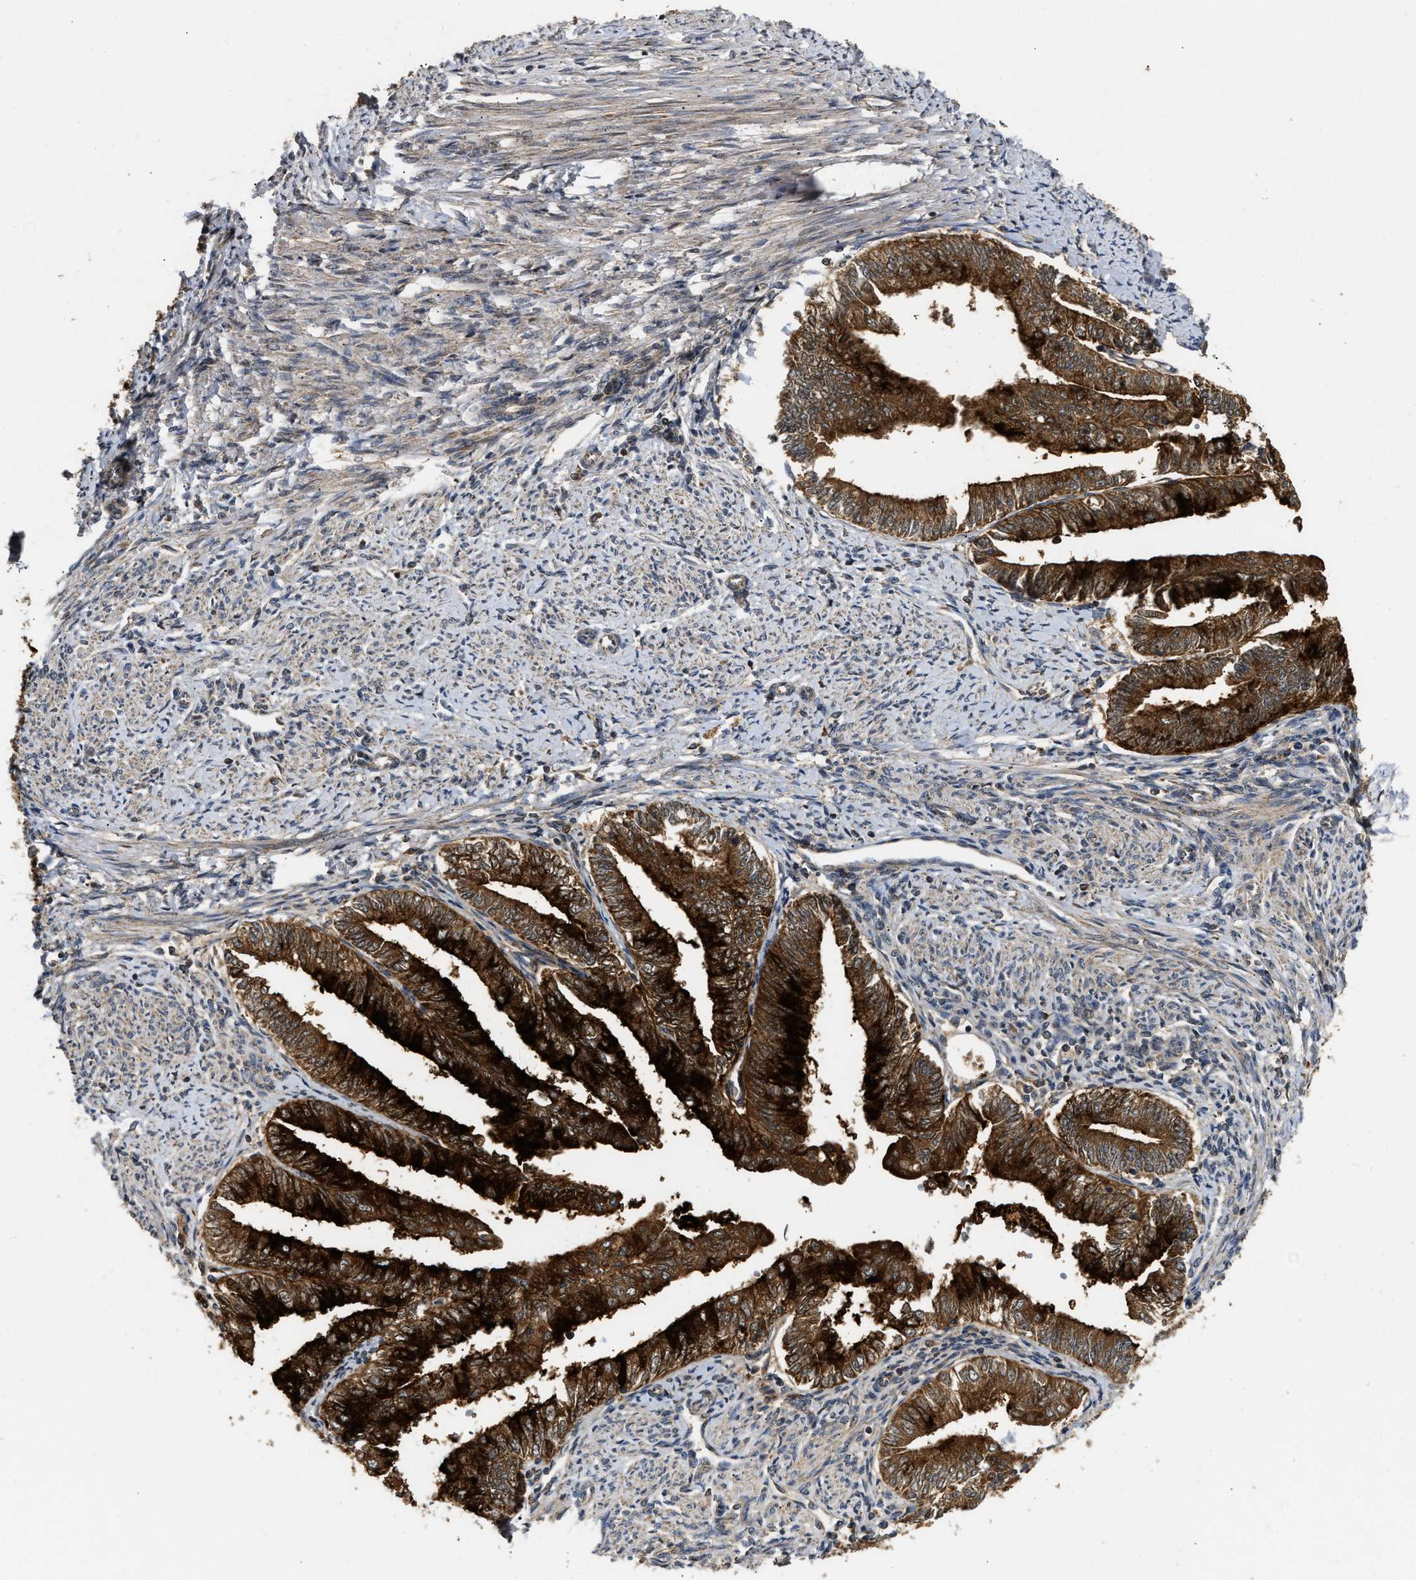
{"staining": {"intensity": "strong", "quantity": ">75%", "location": "cytoplasmic/membranous"}, "tissue": "endometrial cancer", "cell_type": "Tumor cells", "image_type": "cancer", "snomed": [{"axis": "morphology", "description": "Adenocarcinoma, NOS"}, {"axis": "topography", "description": "Endometrium"}], "caption": "A high-resolution photomicrograph shows IHC staining of endometrial cancer (adenocarcinoma), which reveals strong cytoplasmic/membranous positivity in about >75% of tumor cells. (DAB (3,3'-diaminobenzidine) = brown stain, brightfield microscopy at high magnification).", "gene": "EXTL2", "patient": {"sex": "female", "age": 66}}